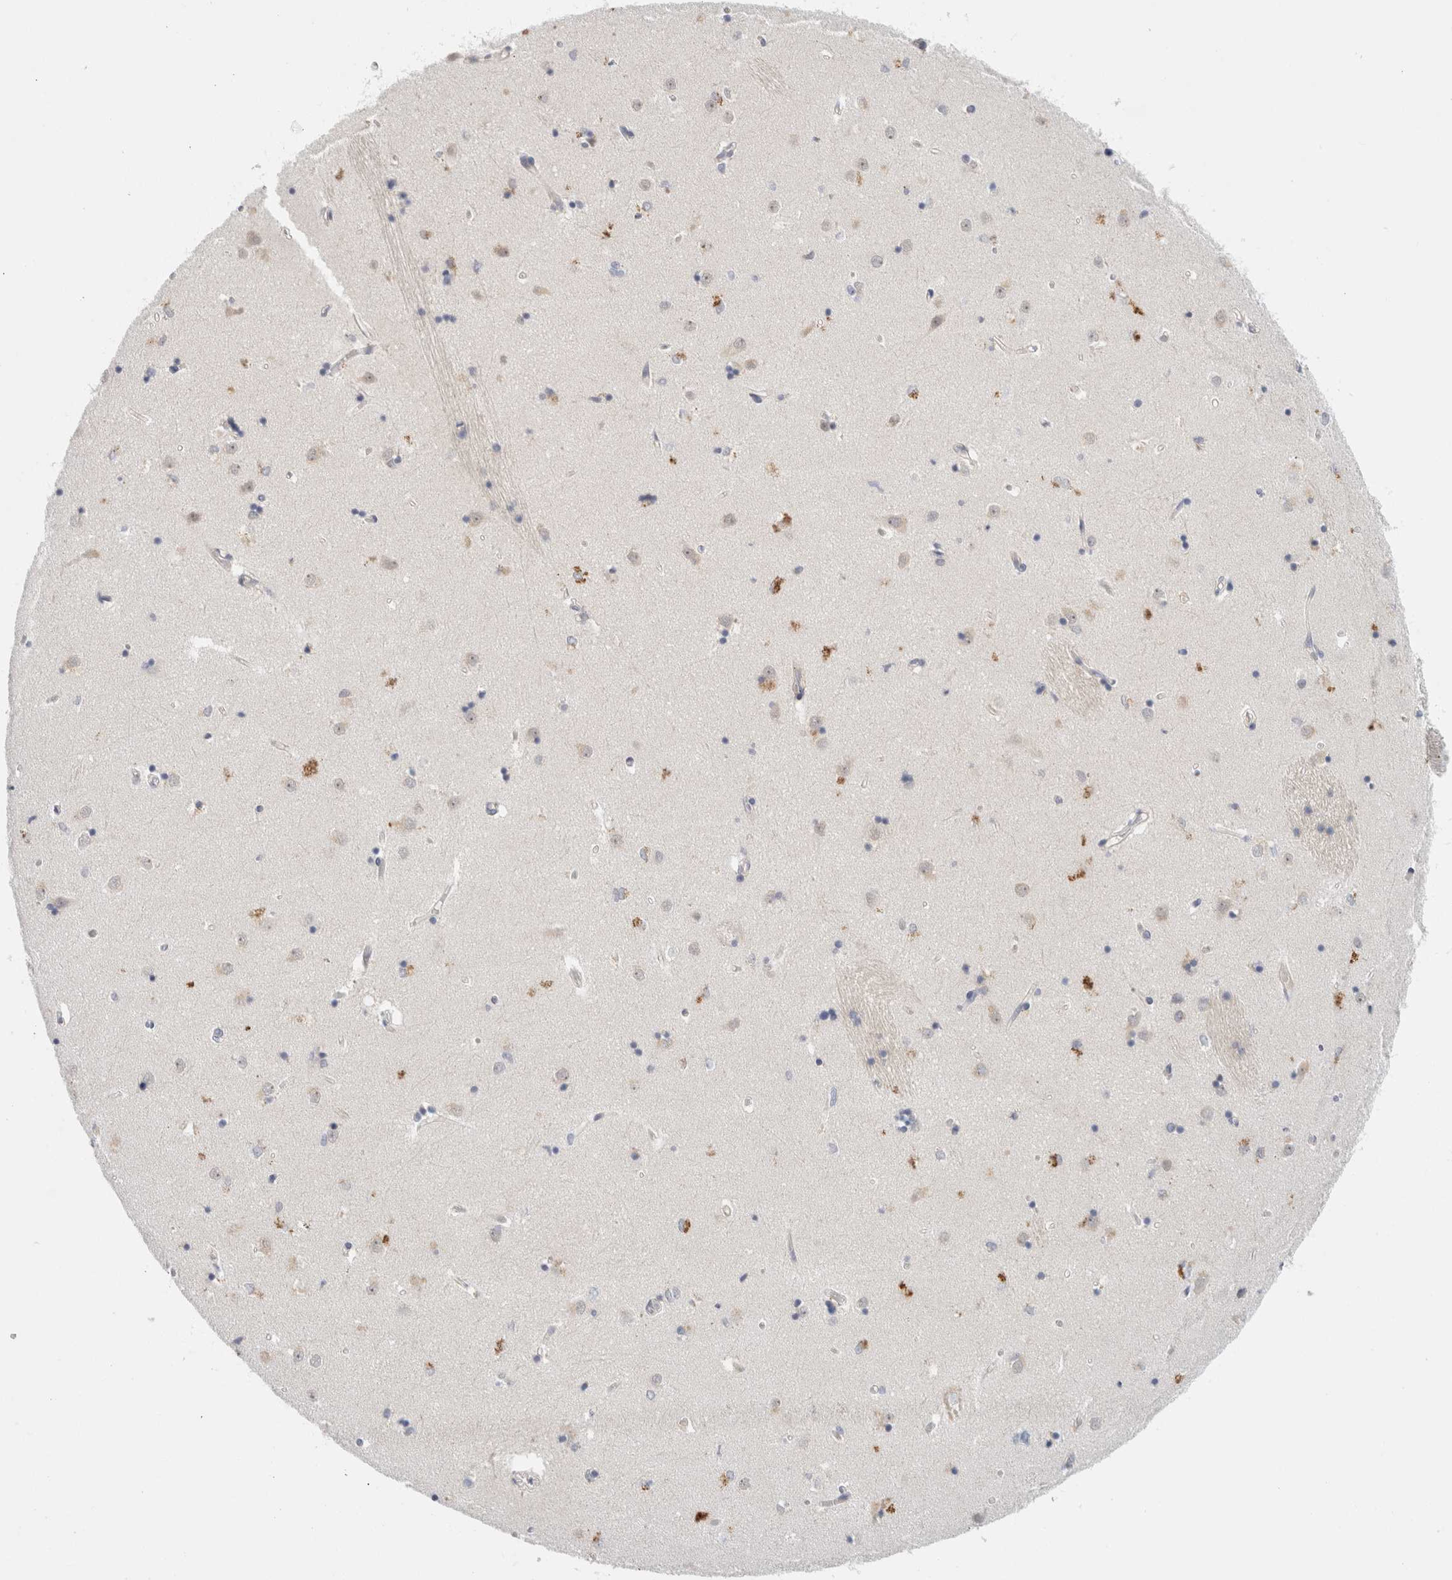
{"staining": {"intensity": "weak", "quantity": "<25%", "location": "cytoplasmic/membranous"}, "tissue": "caudate", "cell_type": "Glial cells", "image_type": "normal", "snomed": [{"axis": "morphology", "description": "Normal tissue, NOS"}, {"axis": "topography", "description": "Lateral ventricle wall"}], "caption": "This histopathology image is of normal caudate stained with immunohistochemistry to label a protein in brown with the nuclei are counter-stained blue. There is no expression in glial cells. Brightfield microscopy of IHC stained with DAB (brown) and hematoxylin (blue), captured at high magnification.", "gene": "SDR16C5", "patient": {"sex": "male", "age": 45}}